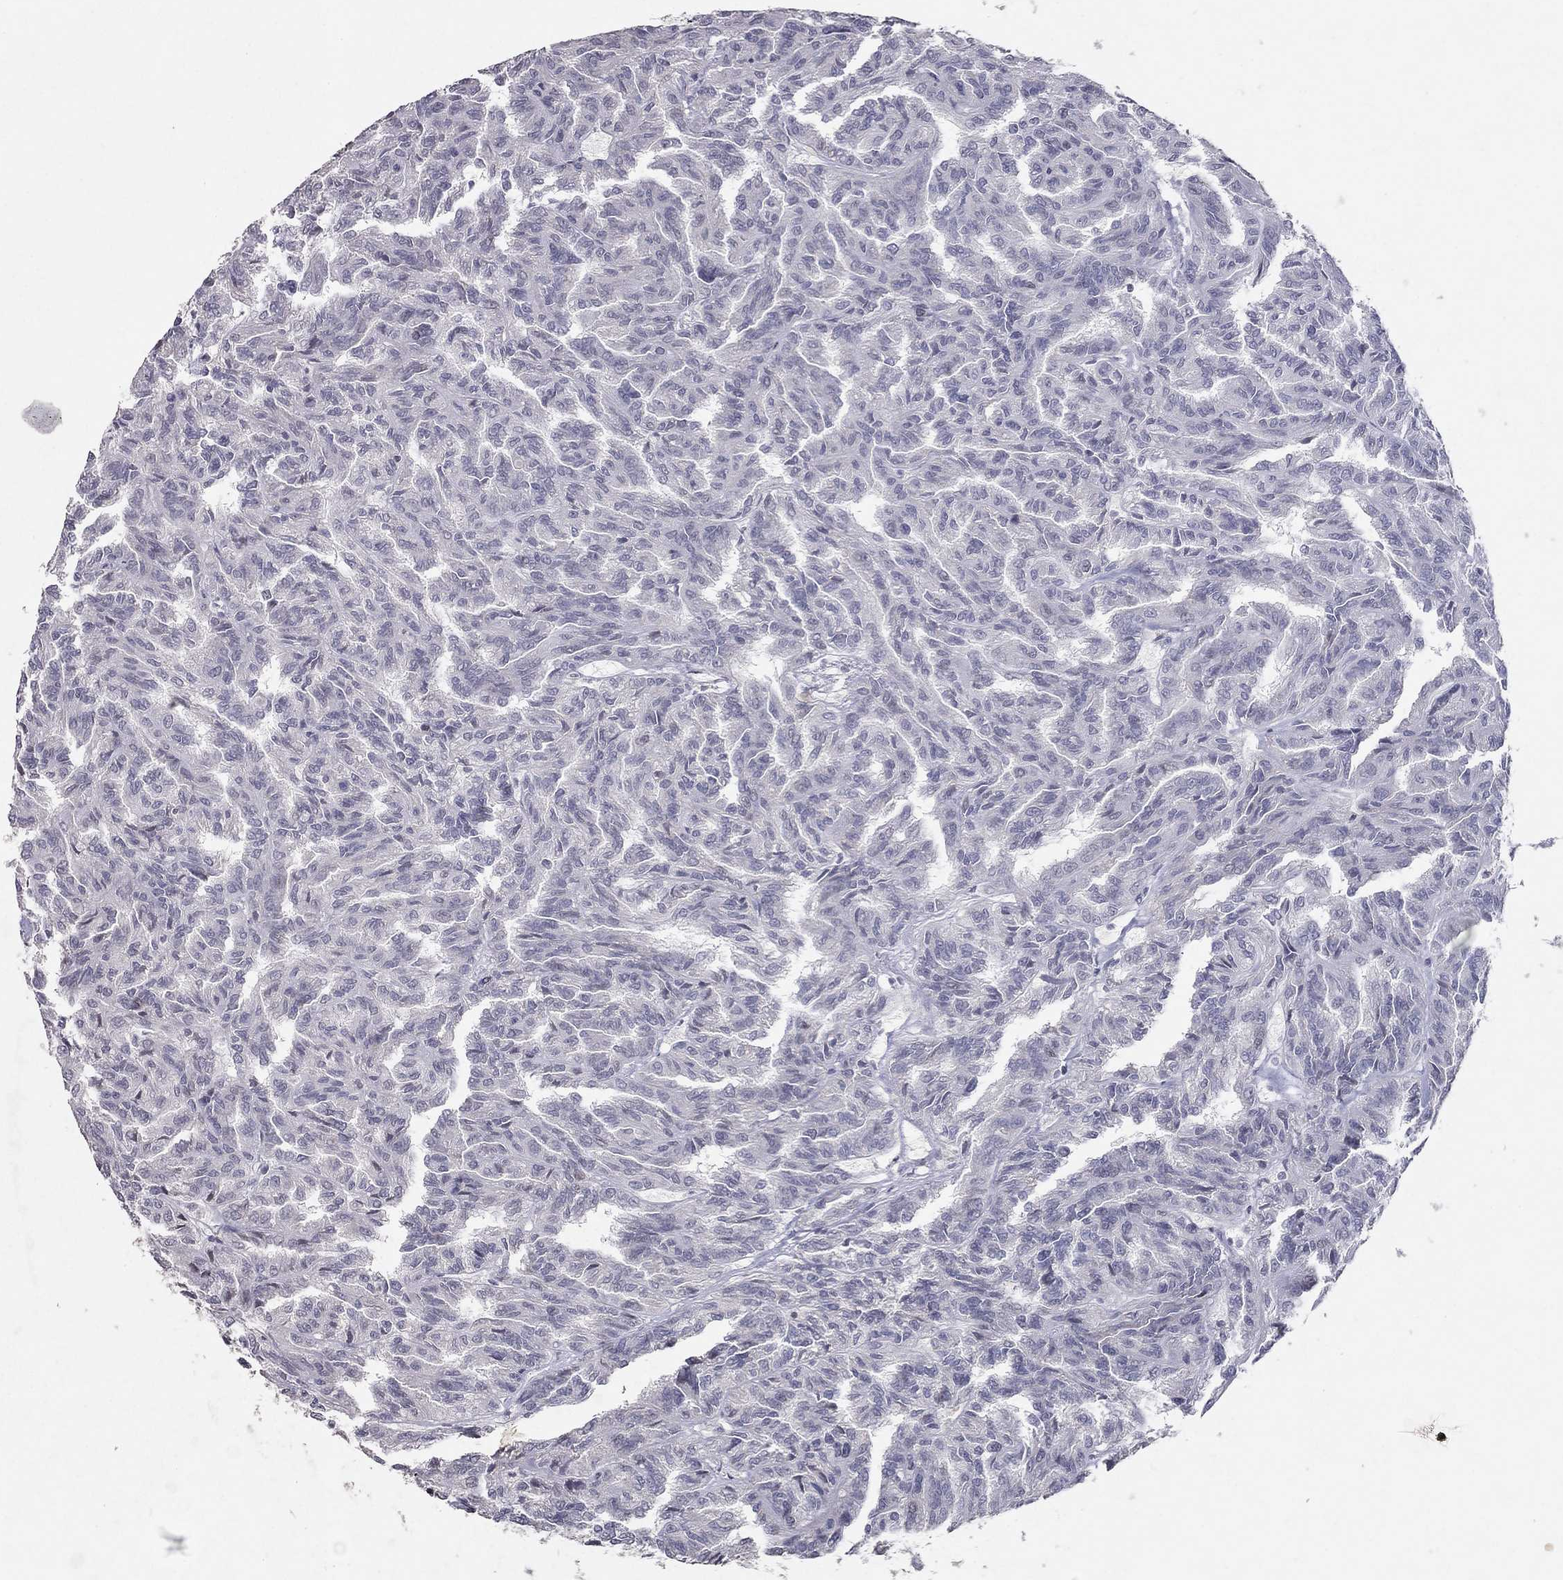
{"staining": {"intensity": "negative", "quantity": "none", "location": "none"}, "tissue": "renal cancer", "cell_type": "Tumor cells", "image_type": "cancer", "snomed": [{"axis": "morphology", "description": "Adenocarcinoma, NOS"}, {"axis": "topography", "description": "Kidney"}], "caption": "An IHC photomicrograph of renal cancer (adenocarcinoma) is shown. There is no staining in tumor cells of renal cancer (adenocarcinoma).", "gene": "TSHB", "patient": {"sex": "male", "age": 79}}